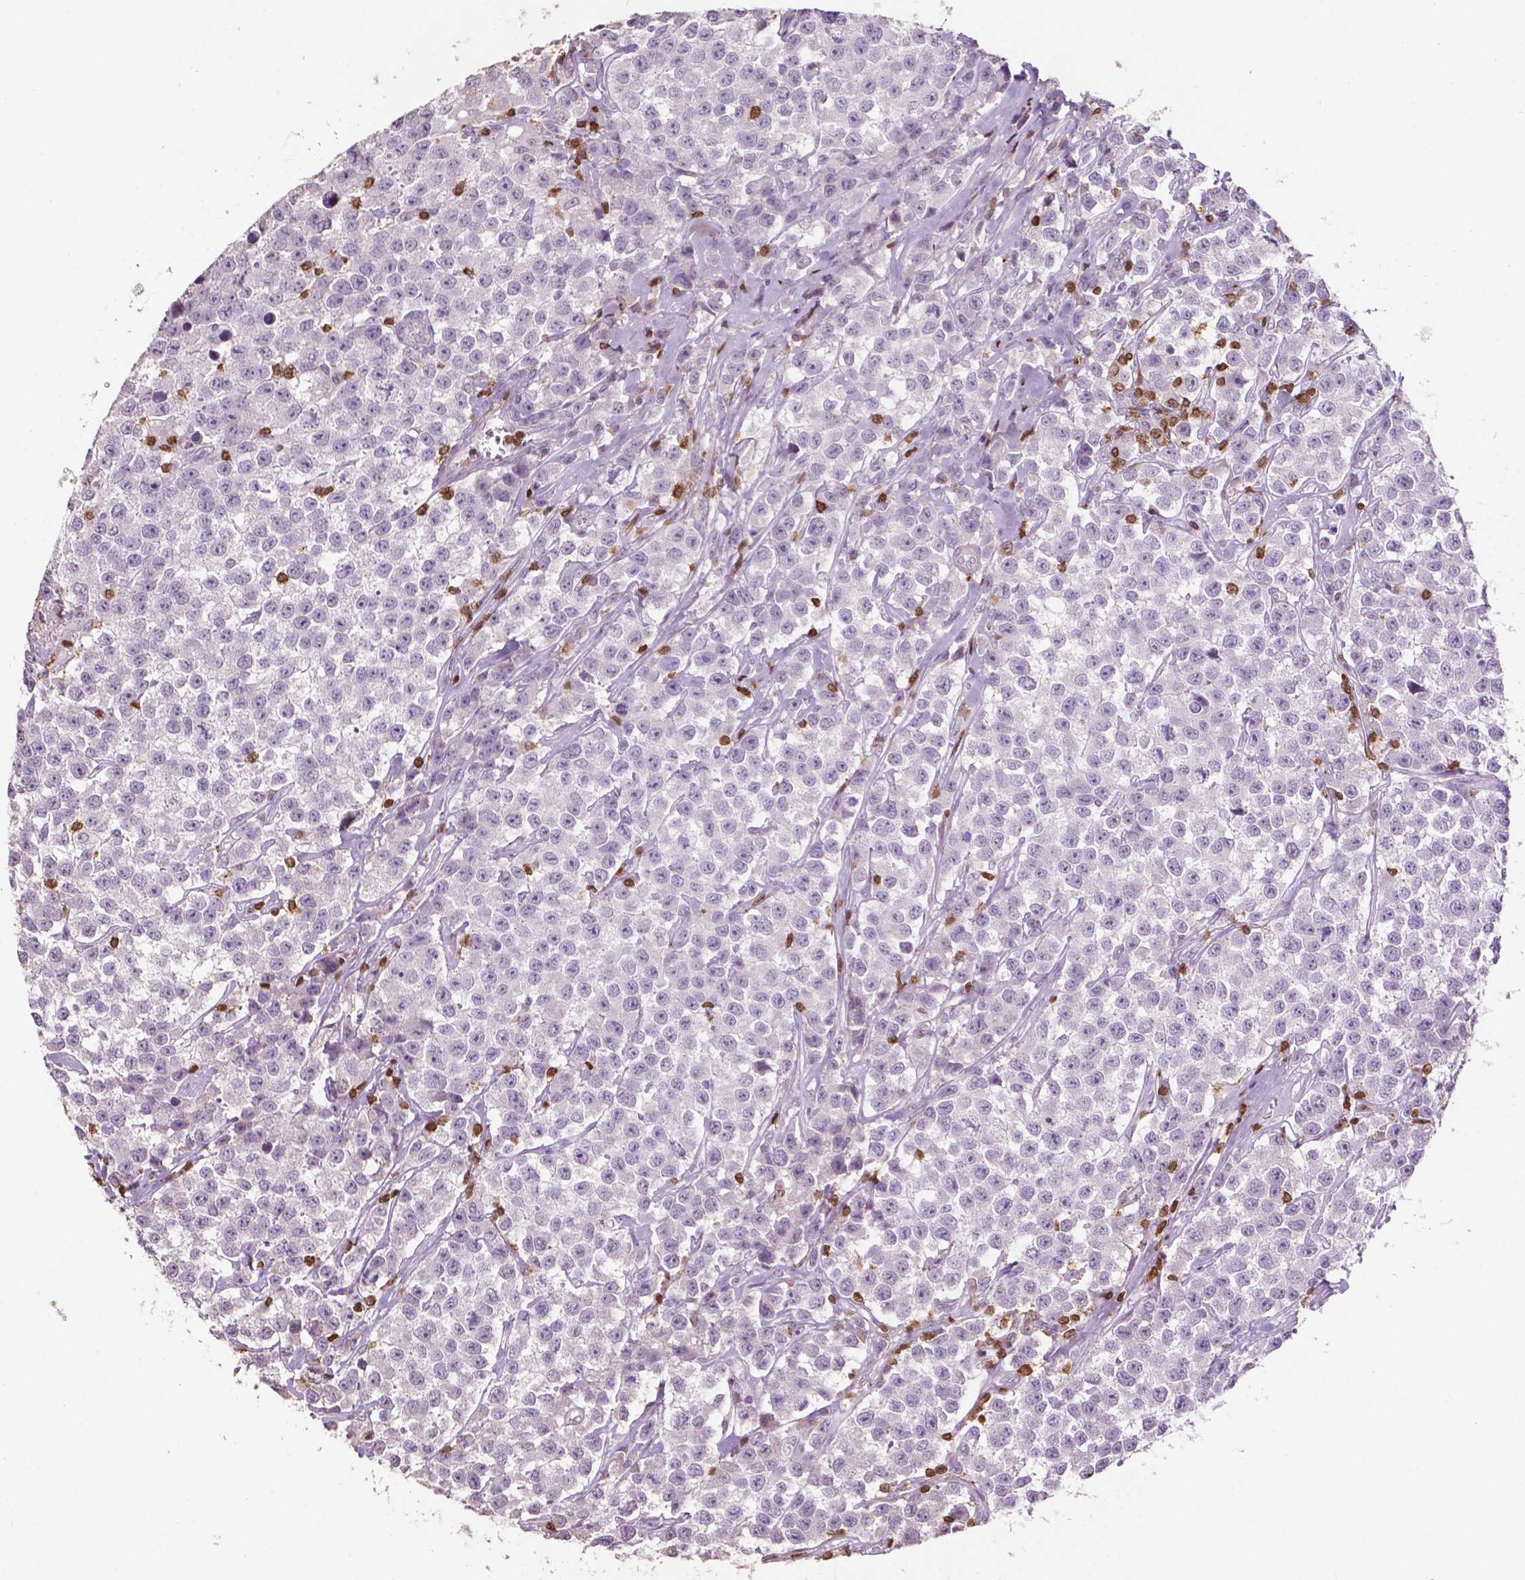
{"staining": {"intensity": "negative", "quantity": "none", "location": "none"}, "tissue": "testis cancer", "cell_type": "Tumor cells", "image_type": "cancer", "snomed": [{"axis": "morphology", "description": "Seminoma, NOS"}, {"axis": "topography", "description": "Testis"}], "caption": "Immunohistochemistry (IHC) photomicrograph of neoplastic tissue: seminoma (testis) stained with DAB displays no significant protein staining in tumor cells.", "gene": "TBC1D10C", "patient": {"sex": "male", "age": 59}}